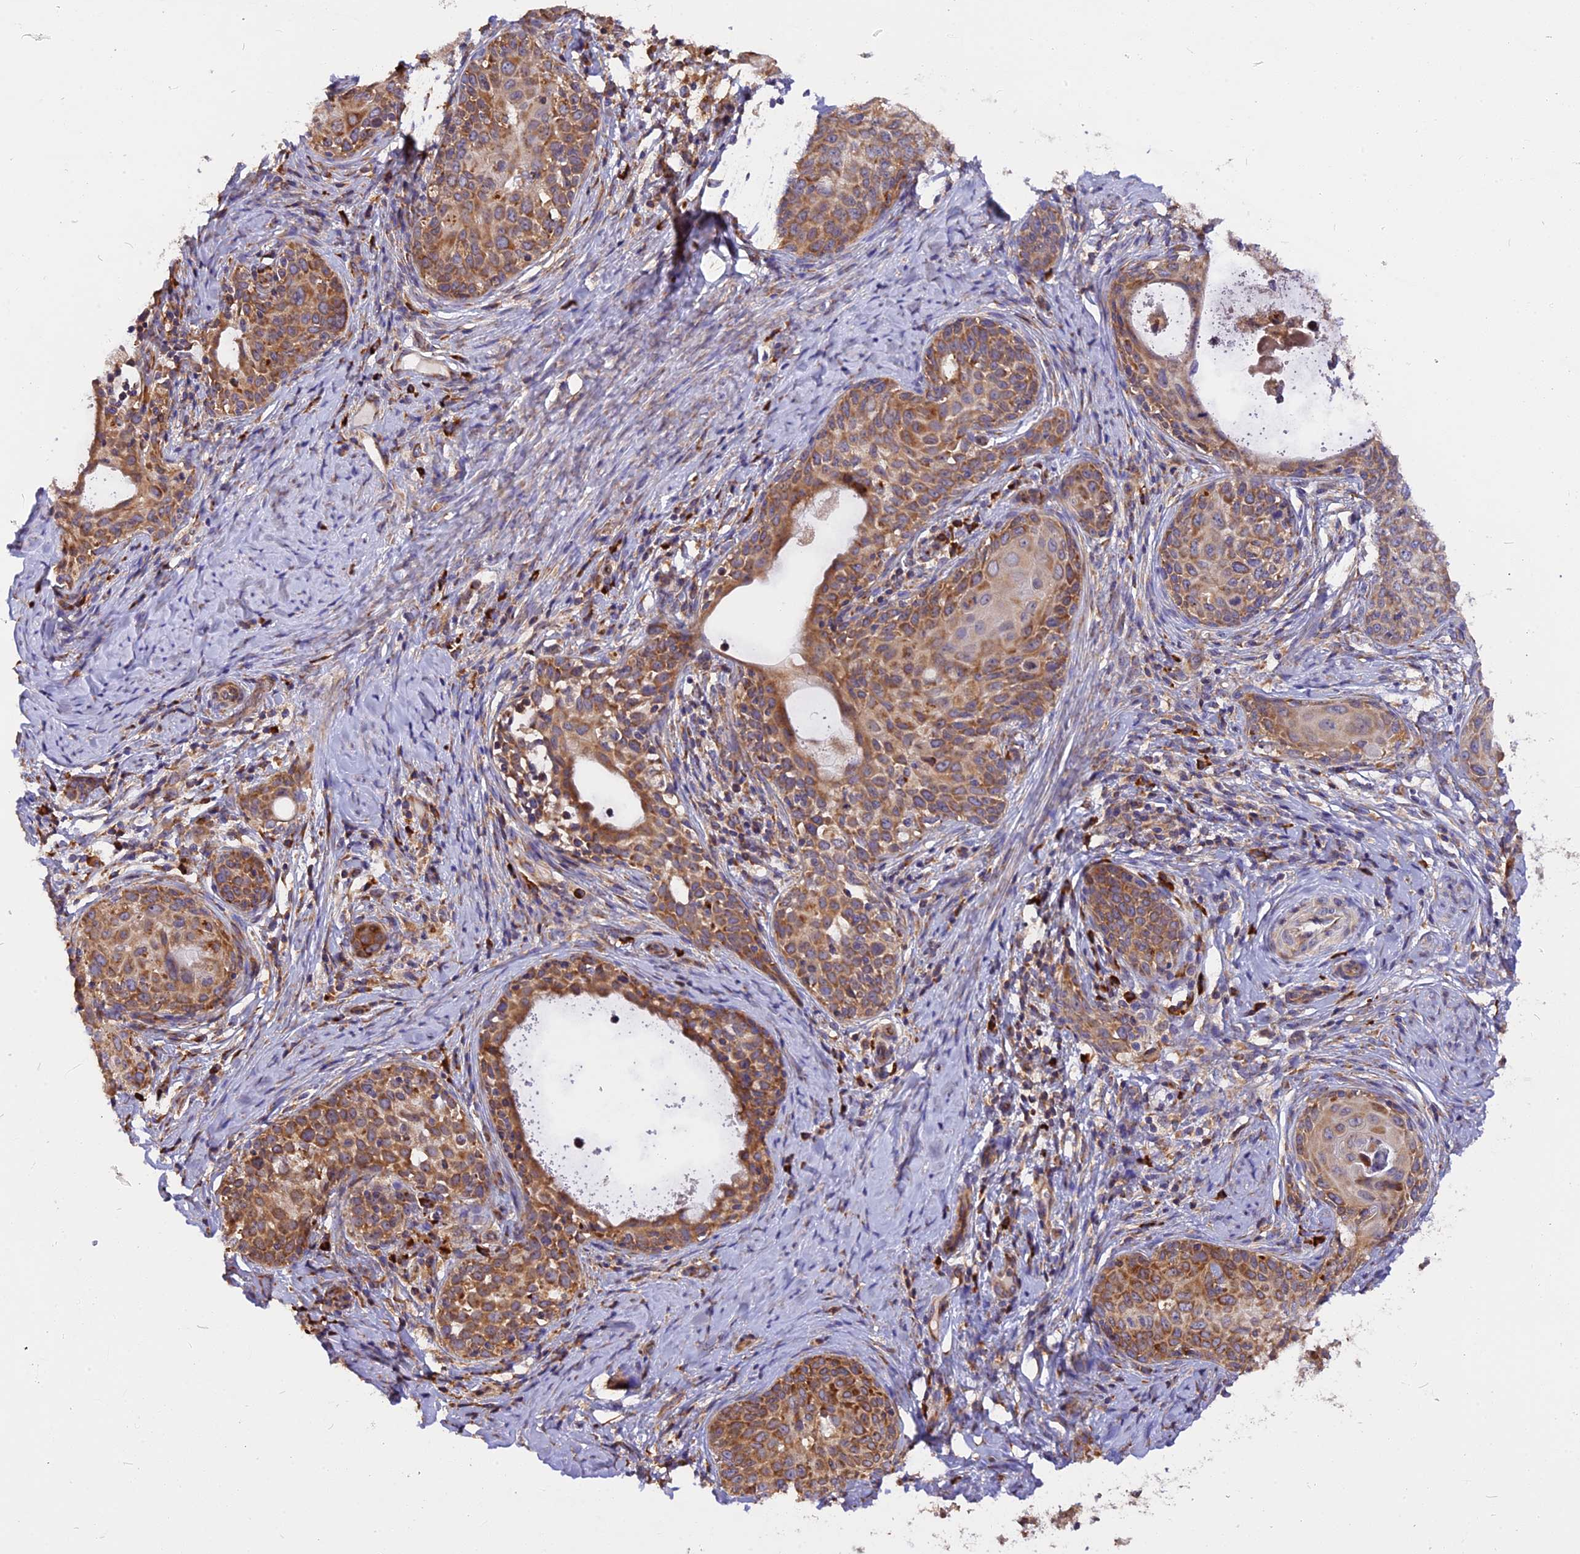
{"staining": {"intensity": "moderate", "quantity": ">75%", "location": "cytoplasmic/membranous"}, "tissue": "cervical cancer", "cell_type": "Tumor cells", "image_type": "cancer", "snomed": [{"axis": "morphology", "description": "Squamous cell carcinoma, NOS"}, {"axis": "morphology", "description": "Adenocarcinoma, NOS"}, {"axis": "topography", "description": "Cervix"}], "caption": "Immunohistochemistry histopathology image of cervical squamous cell carcinoma stained for a protein (brown), which demonstrates medium levels of moderate cytoplasmic/membranous positivity in approximately >75% of tumor cells.", "gene": "GNPTAB", "patient": {"sex": "female", "age": 52}}